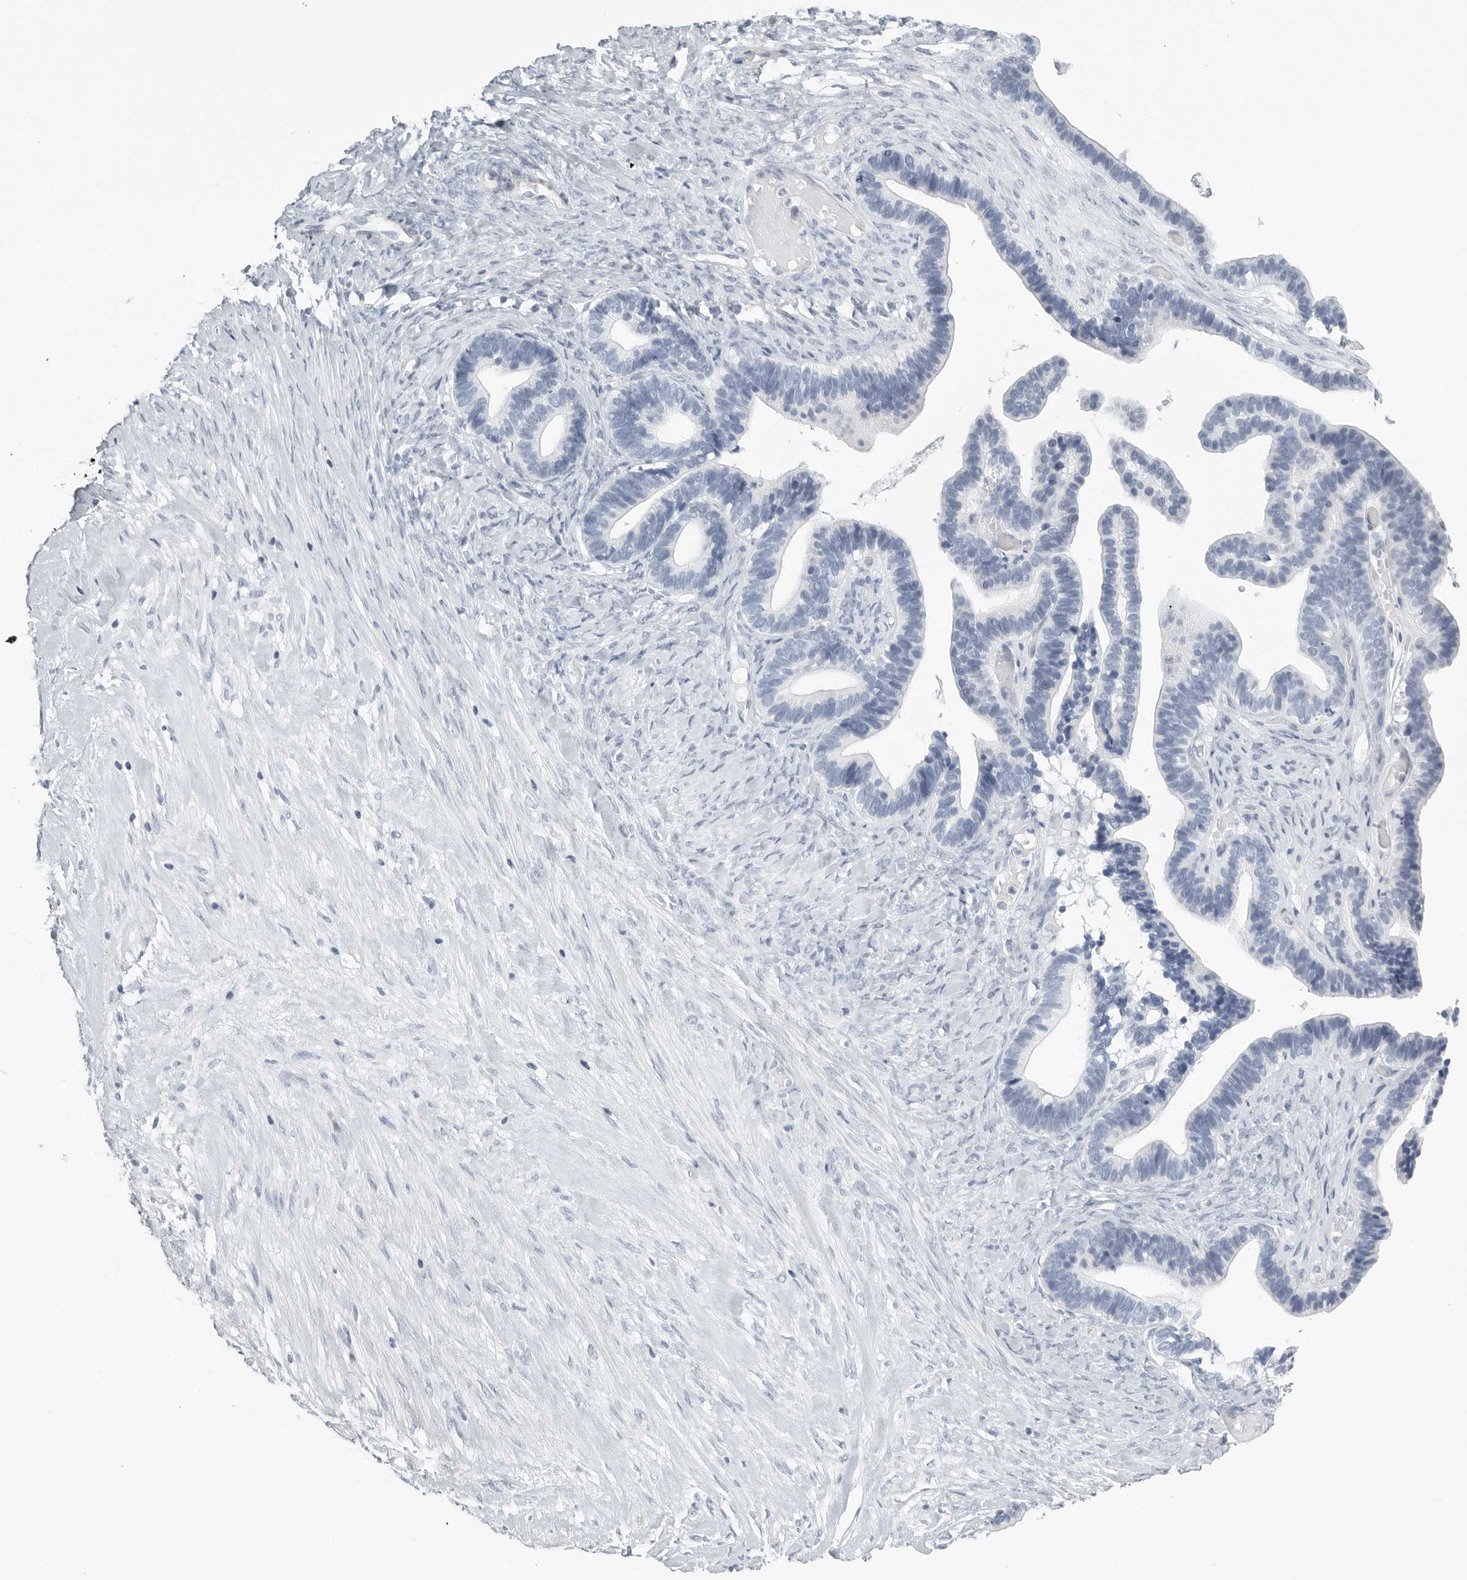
{"staining": {"intensity": "negative", "quantity": "none", "location": "none"}, "tissue": "ovarian cancer", "cell_type": "Tumor cells", "image_type": "cancer", "snomed": [{"axis": "morphology", "description": "Cystadenocarcinoma, serous, NOS"}, {"axis": "topography", "description": "Ovary"}], "caption": "Immunohistochemical staining of human ovarian cancer (serous cystadenocarcinoma) displays no significant staining in tumor cells.", "gene": "TNR", "patient": {"sex": "female", "age": 56}}